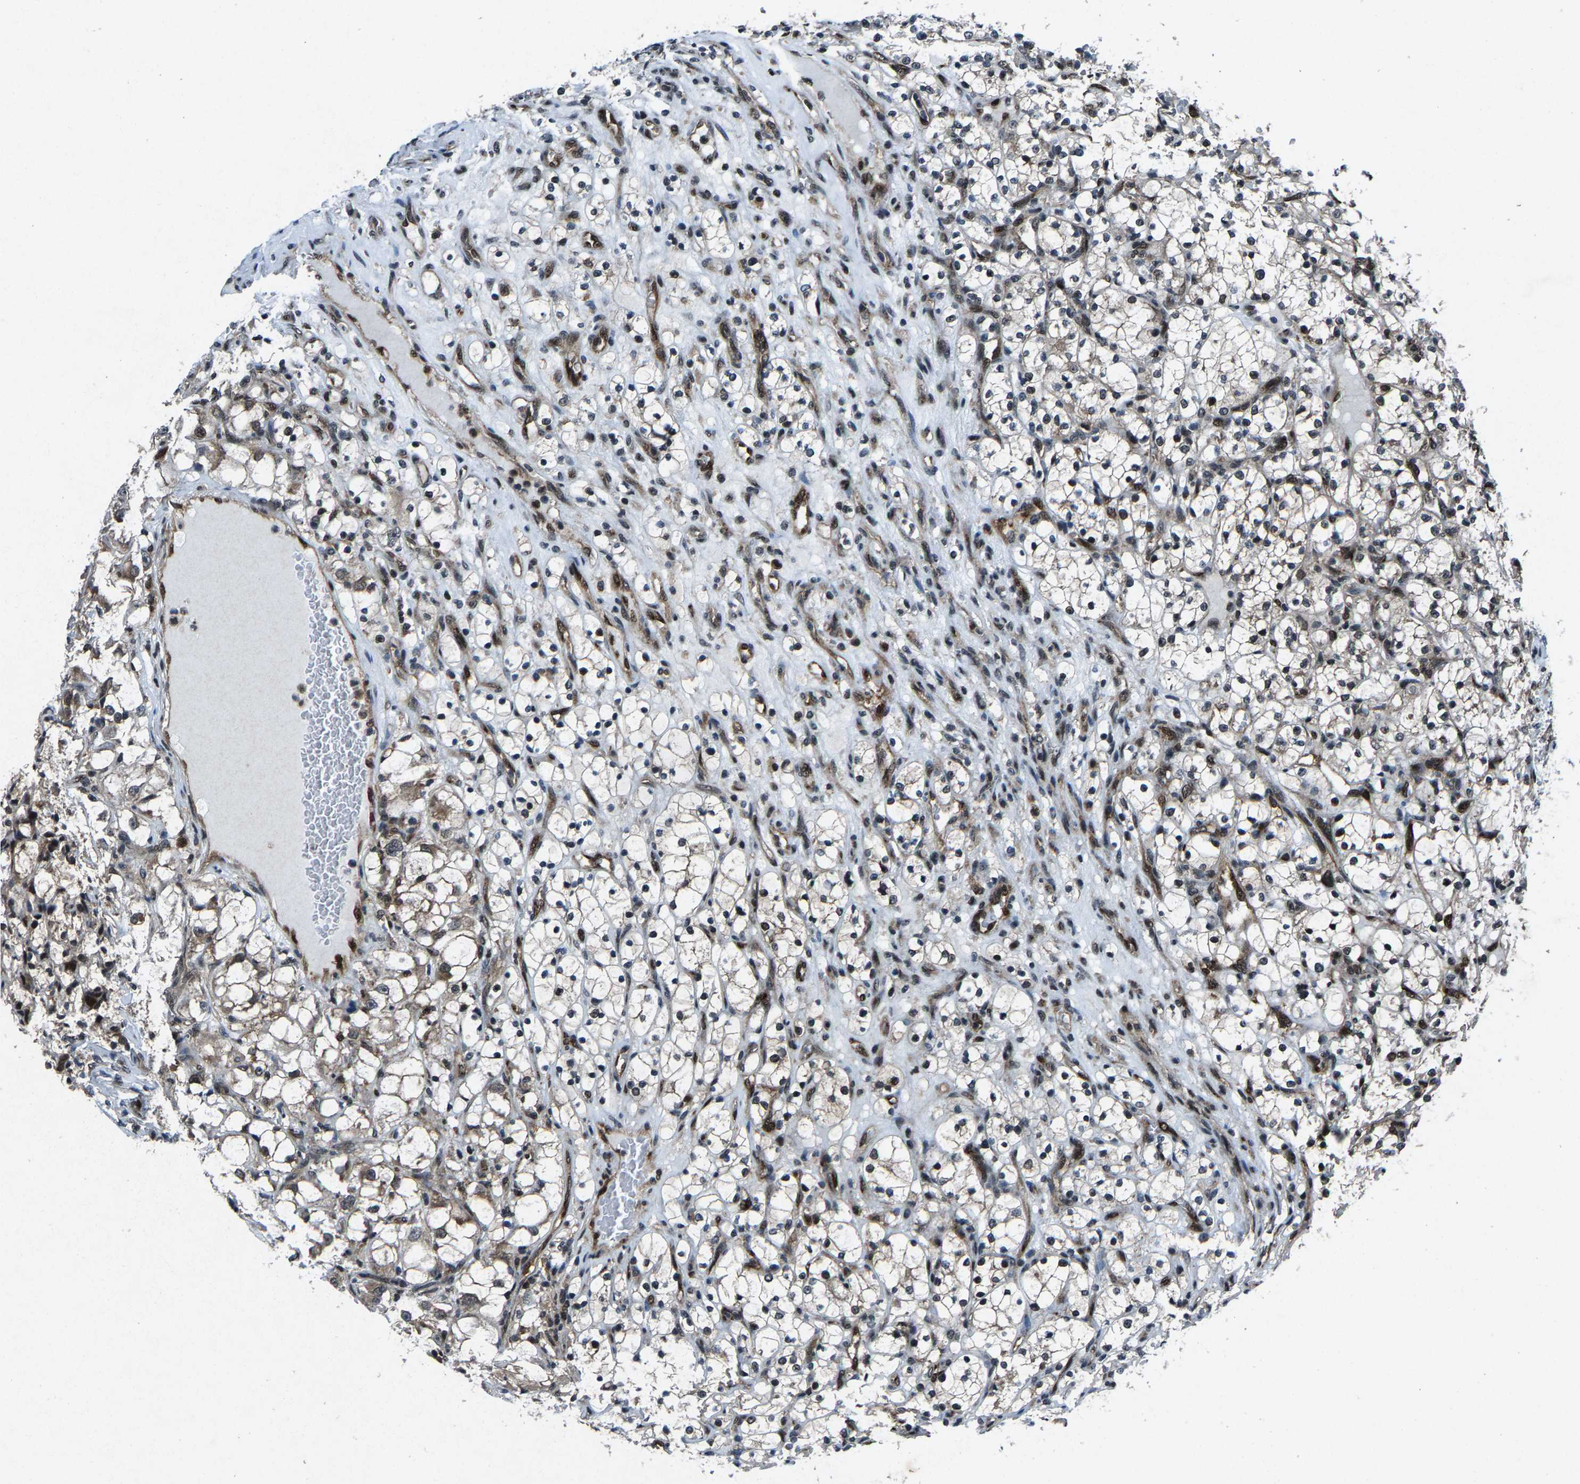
{"staining": {"intensity": "moderate", "quantity": "<25%", "location": "nuclear"}, "tissue": "renal cancer", "cell_type": "Tumor cells", "image_type": "cancer", "snomed": [{"axis": "morphology", "description": "Adenocarcinoma, NOS"}, {"axis": "topography", "description": "Kidney"}], "caption": "Immunohistochemical staining of renal cancer reveals low levels of moderate nuclear staining in about <25% of tumor cells.", "gene": "ATXN3", "patient": {"sex": "female", "age": 69}}